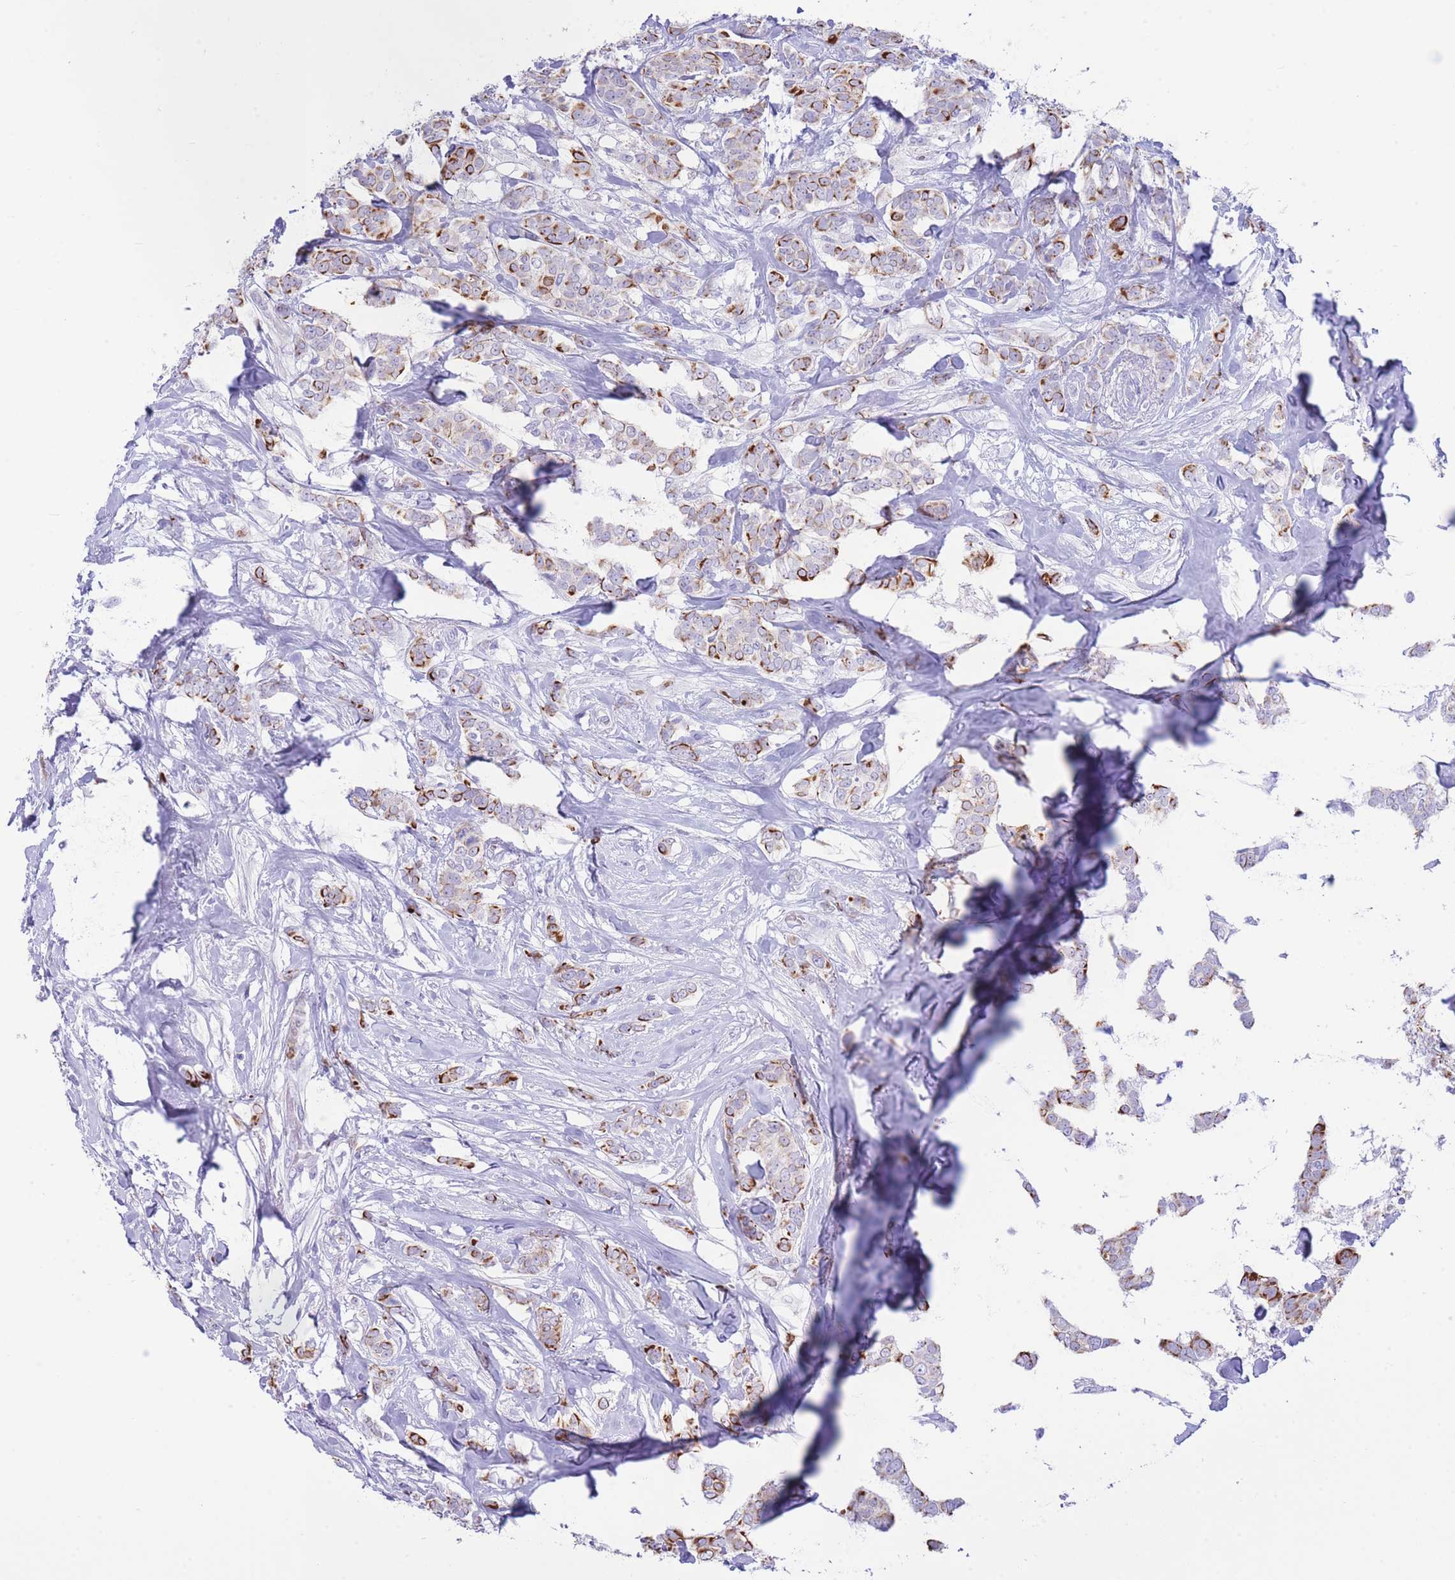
{"staining": {"intensity": "strong", "quantity": "25%-75%", "location": "cytoplasmic/membranous"}, "tissue": "breast cancer", "cell_type": "Tumor cells", "image_type": "cancer", "snomed": [{"axis": "morphology", "description": "Duct carcinoma"}, {"axis": "topography", "description": "Breast"}], "caption": "Immunohistochemistry (IHC) photomicrograph of neoplastic tissue: intraductal carcinoma (breast) stained using immunohistochemistry shows high levels of strong protein expression localized specifically in the cytoplasmic/membranous of tumor cells, appearing as a cytoplasmic/membranous brown color.", "gene": "VWA8", "patient": {"sex": "female", "age": 72}}